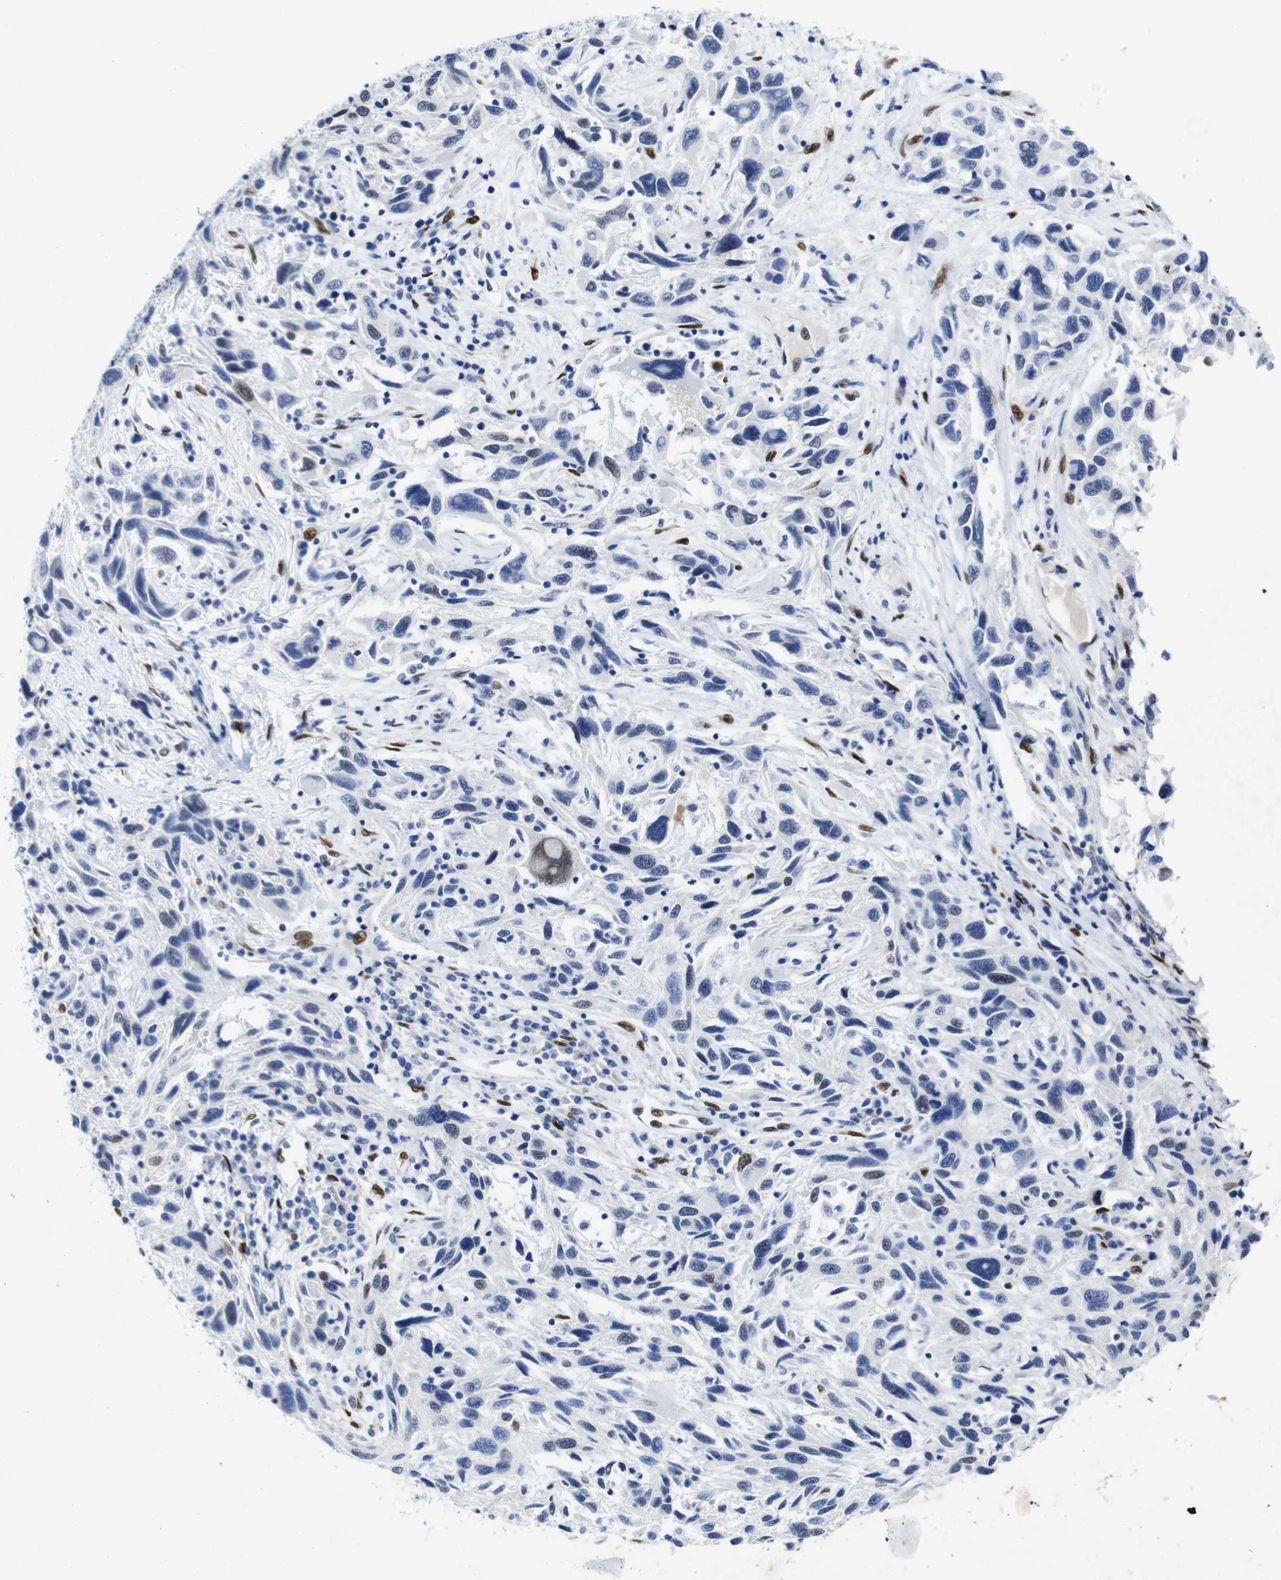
{"staining": {"intensity": "weak", "quantity": "<25%", "location": "nuclear"}, "tissue": "melanoma", "cell_type": "Tumor cells", "image_type": "cancer", "snomed": [{"axis": "morphology", "description": "Malignant melanoma, NOS"}, {"axis": "topography", "description": "Skin"}], "caption": "The image demonstrates no significant expression in tumor cells of melanoma.", "gene": "FOSL2", "patient": {"sex": "male", "age": 53}}